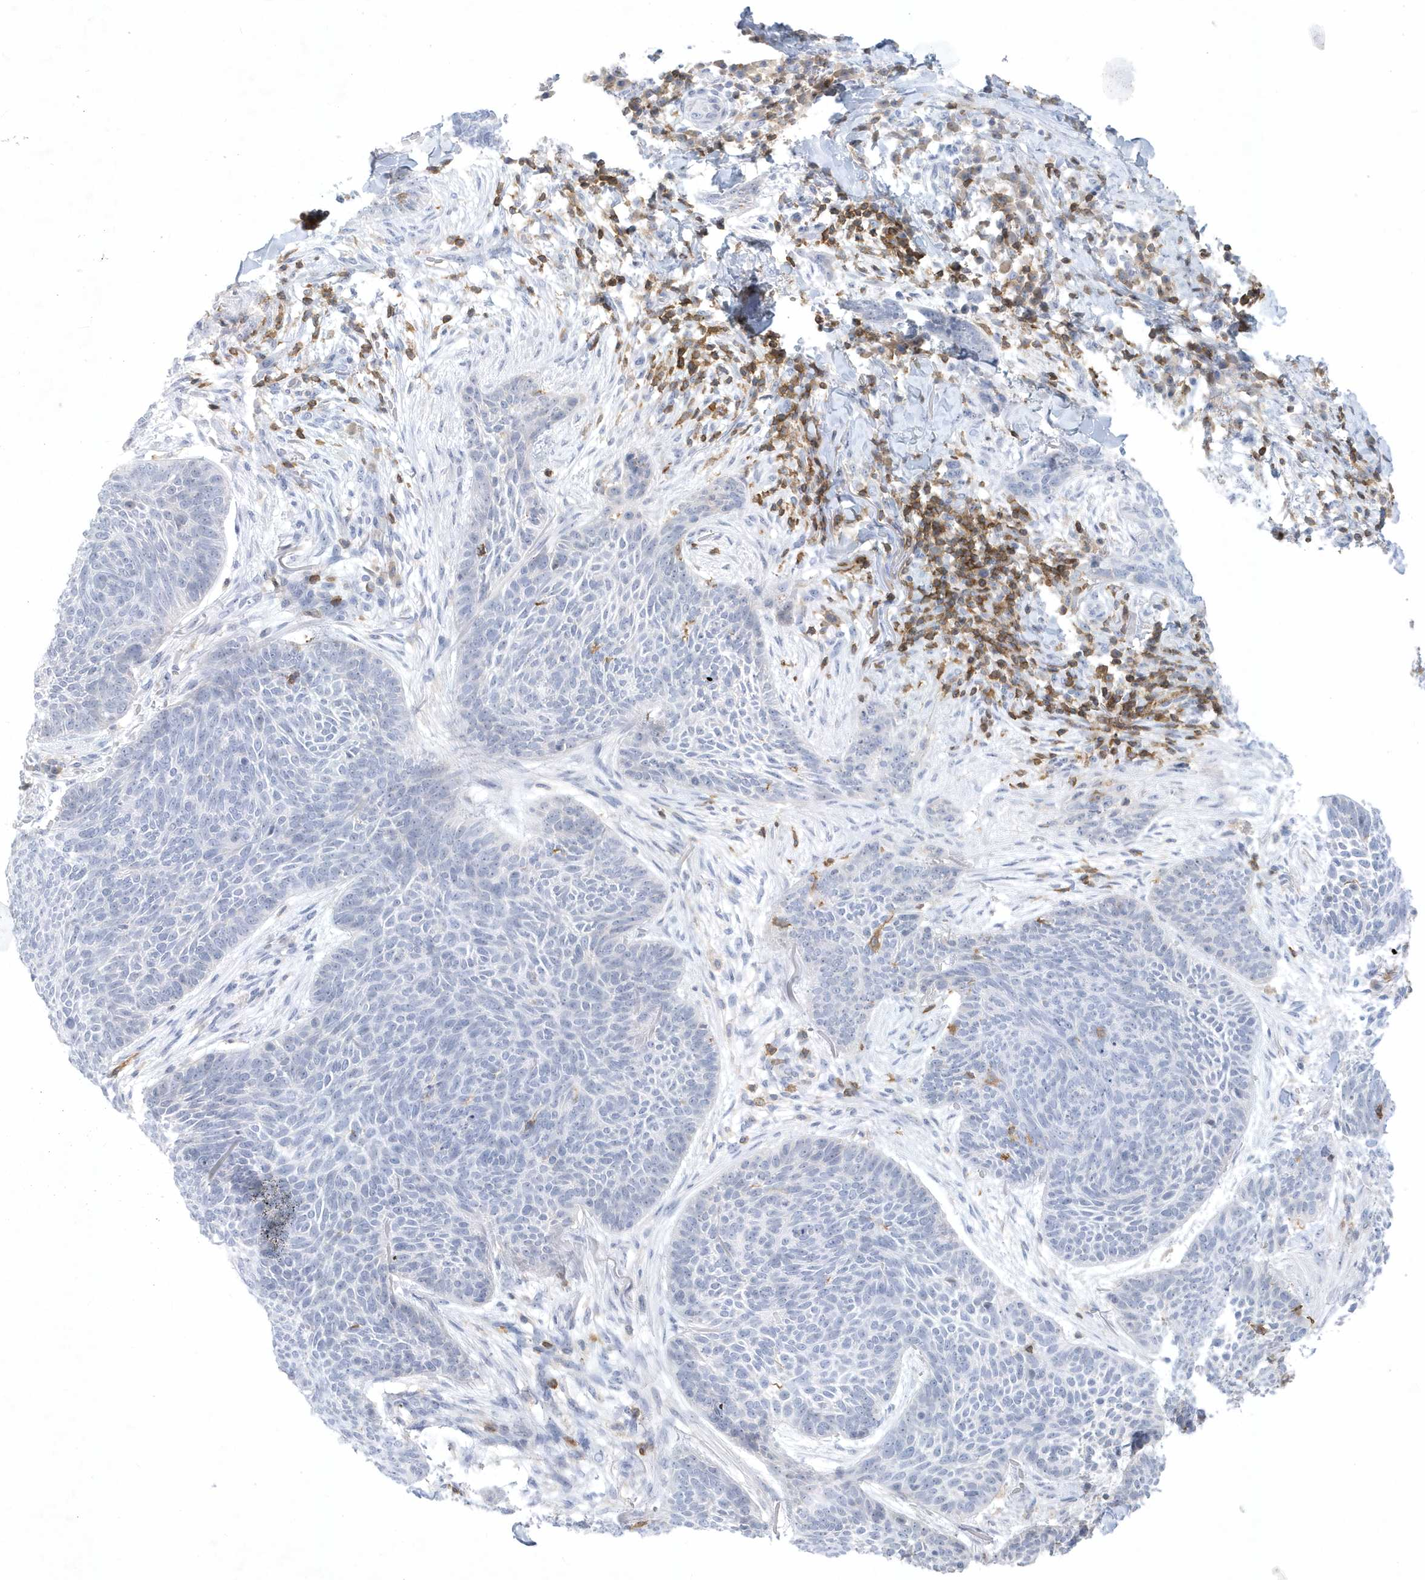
{"staining": {"intensity": "negative", "quantity": "none", "location": "none"}, "tissue": "skin cancer", "cell_type": "Tumor cells", "image_type": "cancer", "snomed": [{"axis": "morphology", "description": "Basal cell carcinoma"}, {"axis": "topography", "description": "Skin"}], "caption": "Immunohistochemistry (IHC) micrograph of skin basal cell carcinoma stained for a protein (brown), which exhibits no expression in tumor cells.", "gene": "PSD4", "patient": {"sex": "male", "age": 85}}